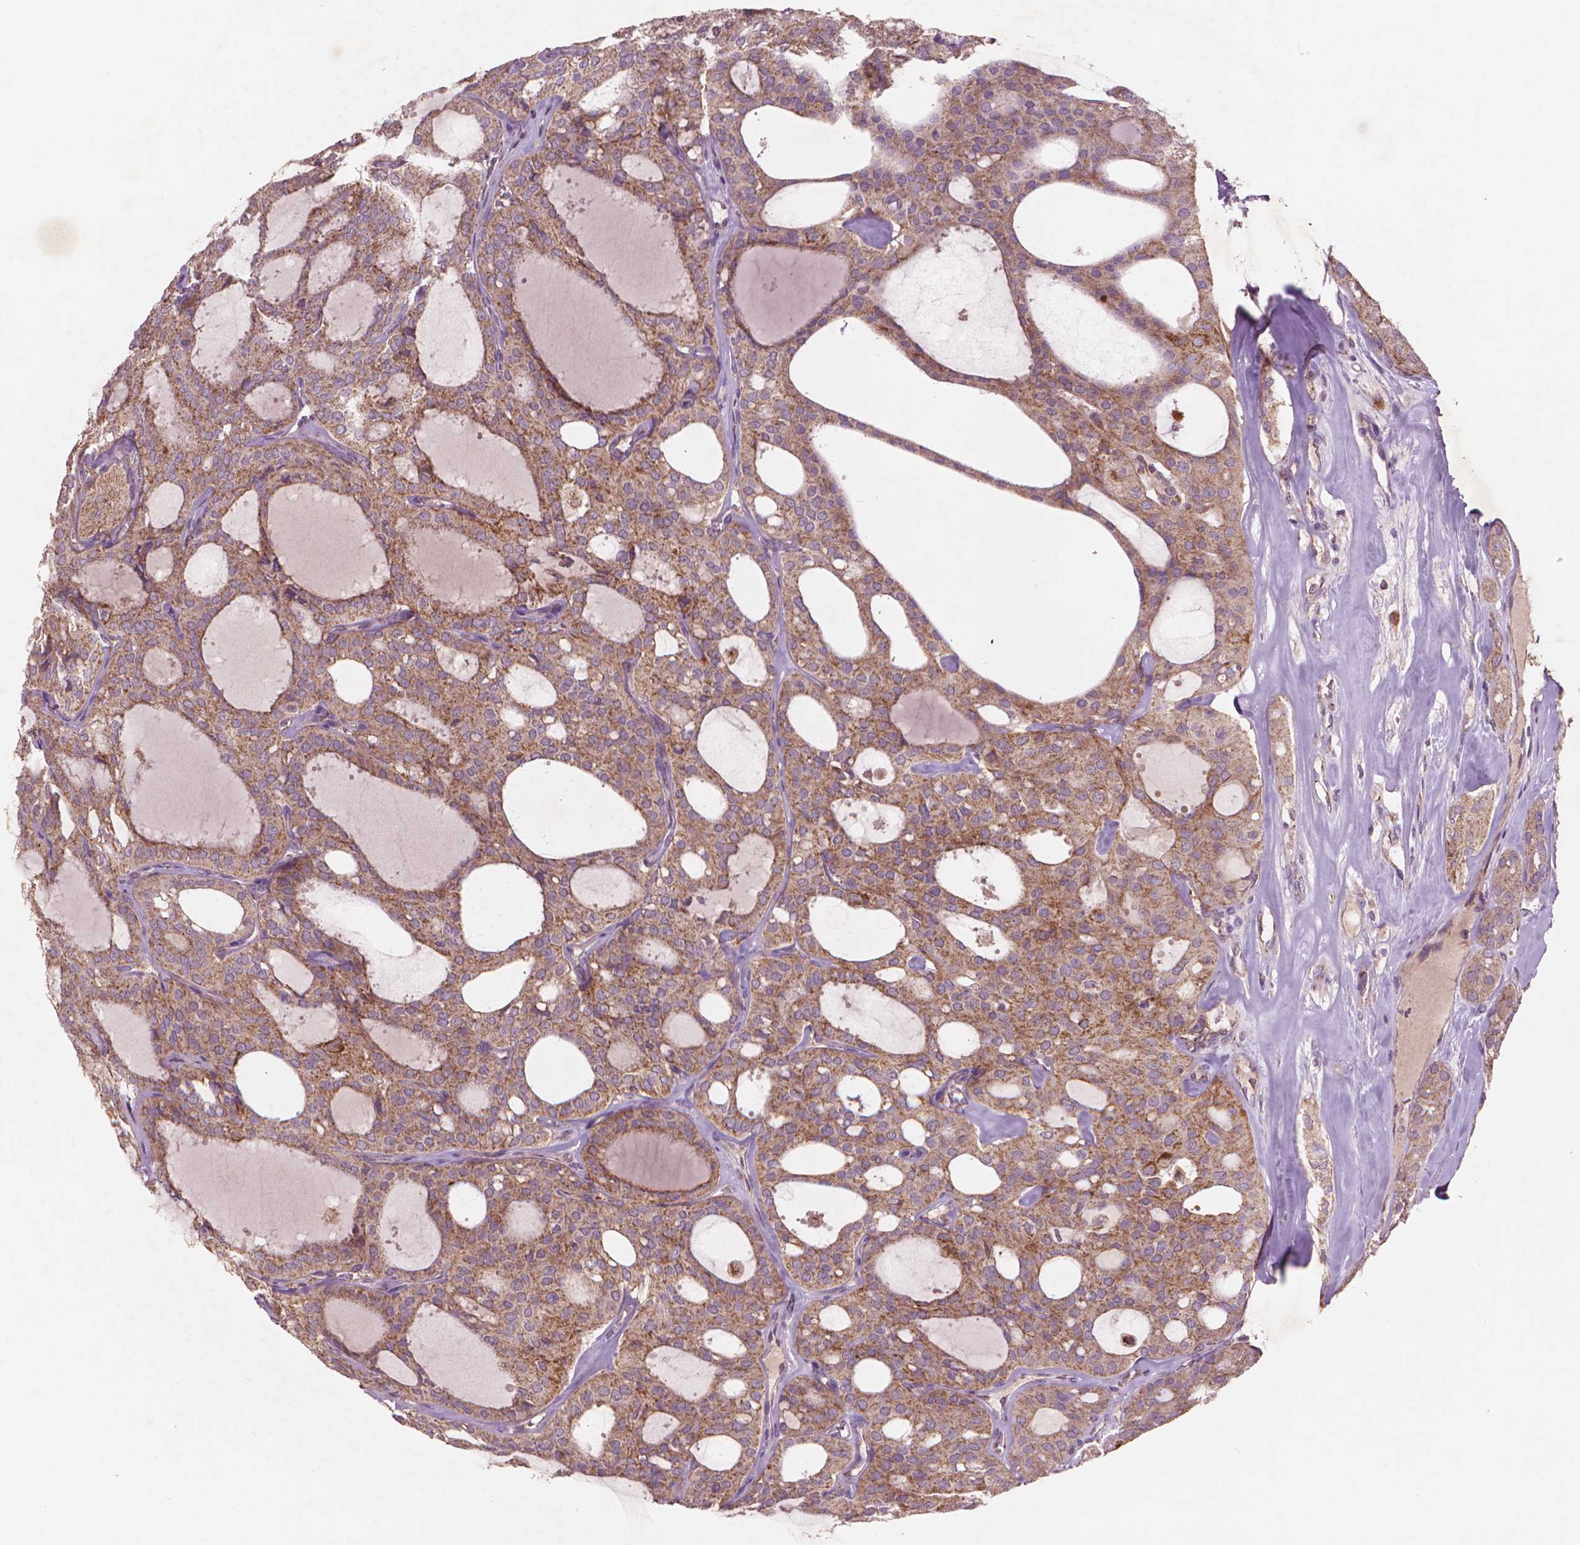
{"staining": {"intensity": "moderate", "quantity": ">75%", "location": "cytoplasmic/membranous"}, "tissue": "thyroid cancer", "cell_type": "Tumor cells", "image_type": "cancer", "snomed": [{"axis": "morphology", "description": "Follicular adenoma carcinoma, NOS"}, {"axis": "topography", "description": "Thyroid gland"}], "caption": "Follicular adenoma carcinoma (thyroid) stained with a brown dye displays moderate cytoplasmic/membranous positive expression in approximately >75% of tumor cells.", "gene": "NLRX1", "patient": {"sex": "male", "age": 75}}